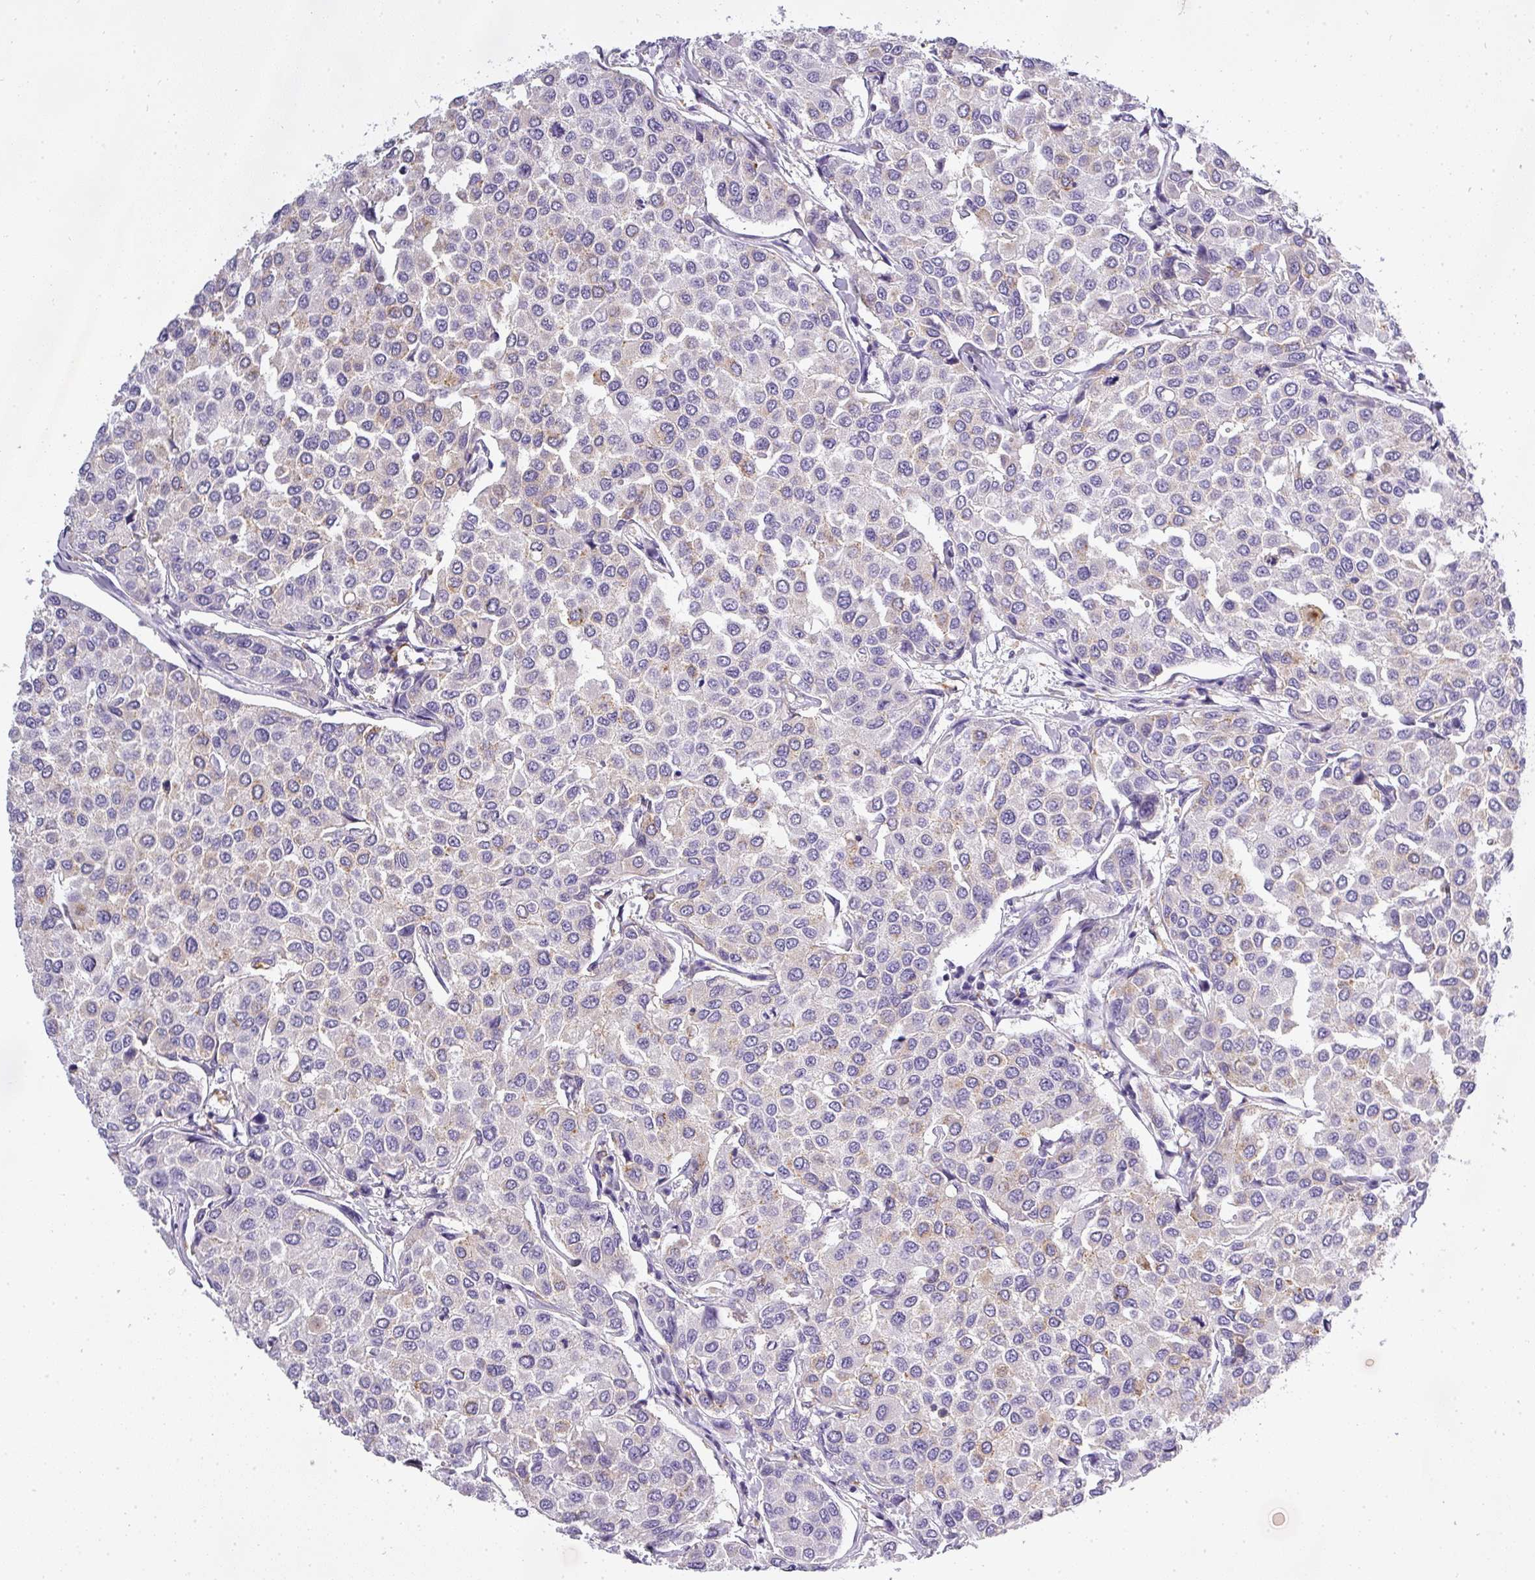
{"staining": {"intensity": "negative", "quantity": "none", "location": "none"}, "tissue": "breast cancer", "cell_type": "Tumor cells", "image_type": "cancer", "snomed": [{"axis": "morphology", "description": "Duct carcinoma"}, {"axis": "topography", "description": "Breast"}], "caption": "Invasive ductal carcinoma (breast) was stained to show a protein in brown. There is no significant staining in tumor cells.", "gene": "ATP6V1D", "patient": {"sex": "female", "age": 55}}